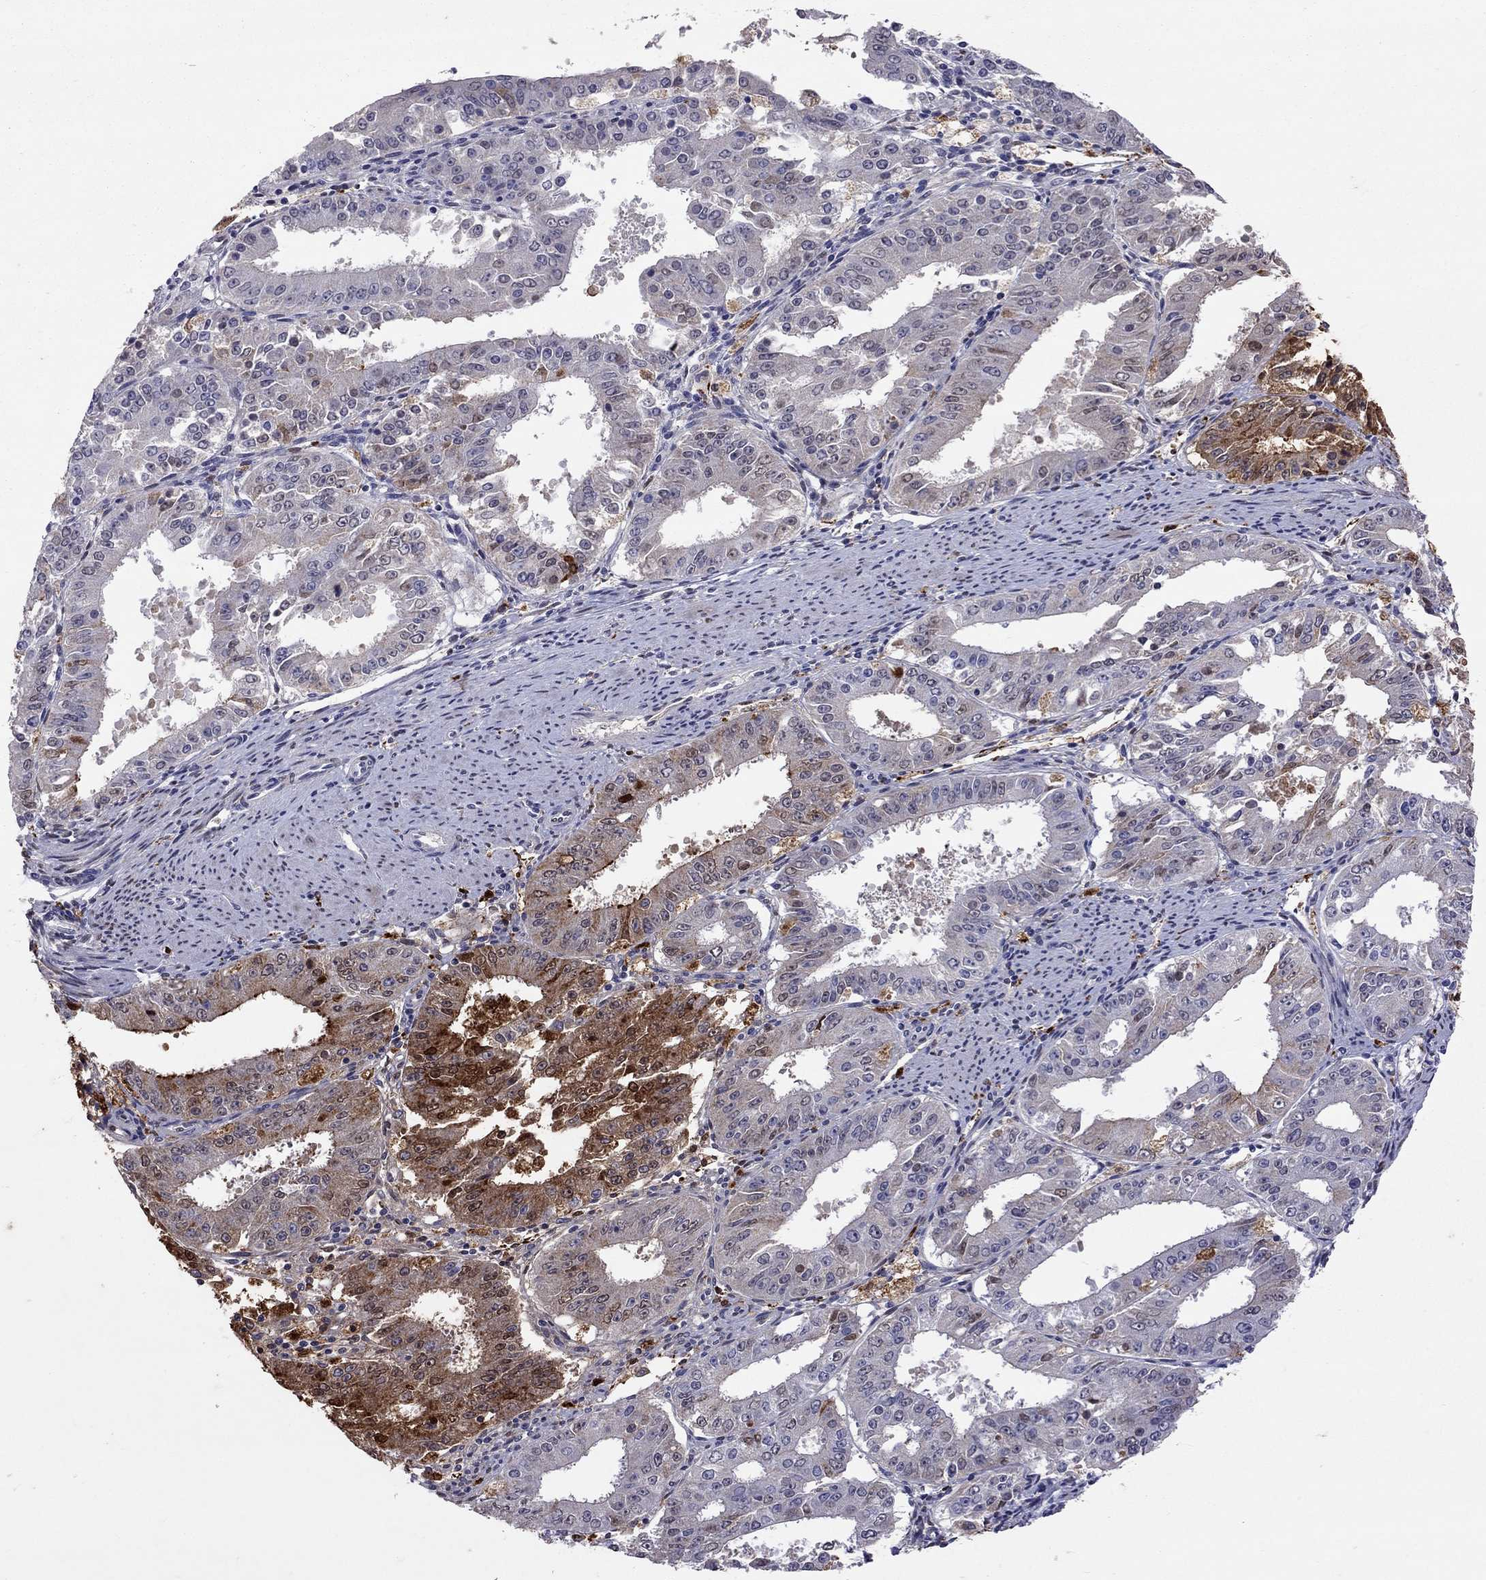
{"staining": {"intensity": "moderate", "quantity": "<25%", "location": "cytoplasmic/membranous"}, "tissue": "ovarian cancer", "cell_type": "Tumor cells", "image_type": "cancer", "snomed": [{"axis": "morphology", "description": "Carcinoma, endometroid"}, {"axis": "topography", "description": "Ovary"}], "caption": "The photomicrograph reveals immunohistochemical staining of ovarian cancer. There is moderate cytoplasmic/membranous expression is identified in approximately <25% of tumor cells.", "gene": "SERPINA3", "patient": {"sex": "female", "age": 42}}